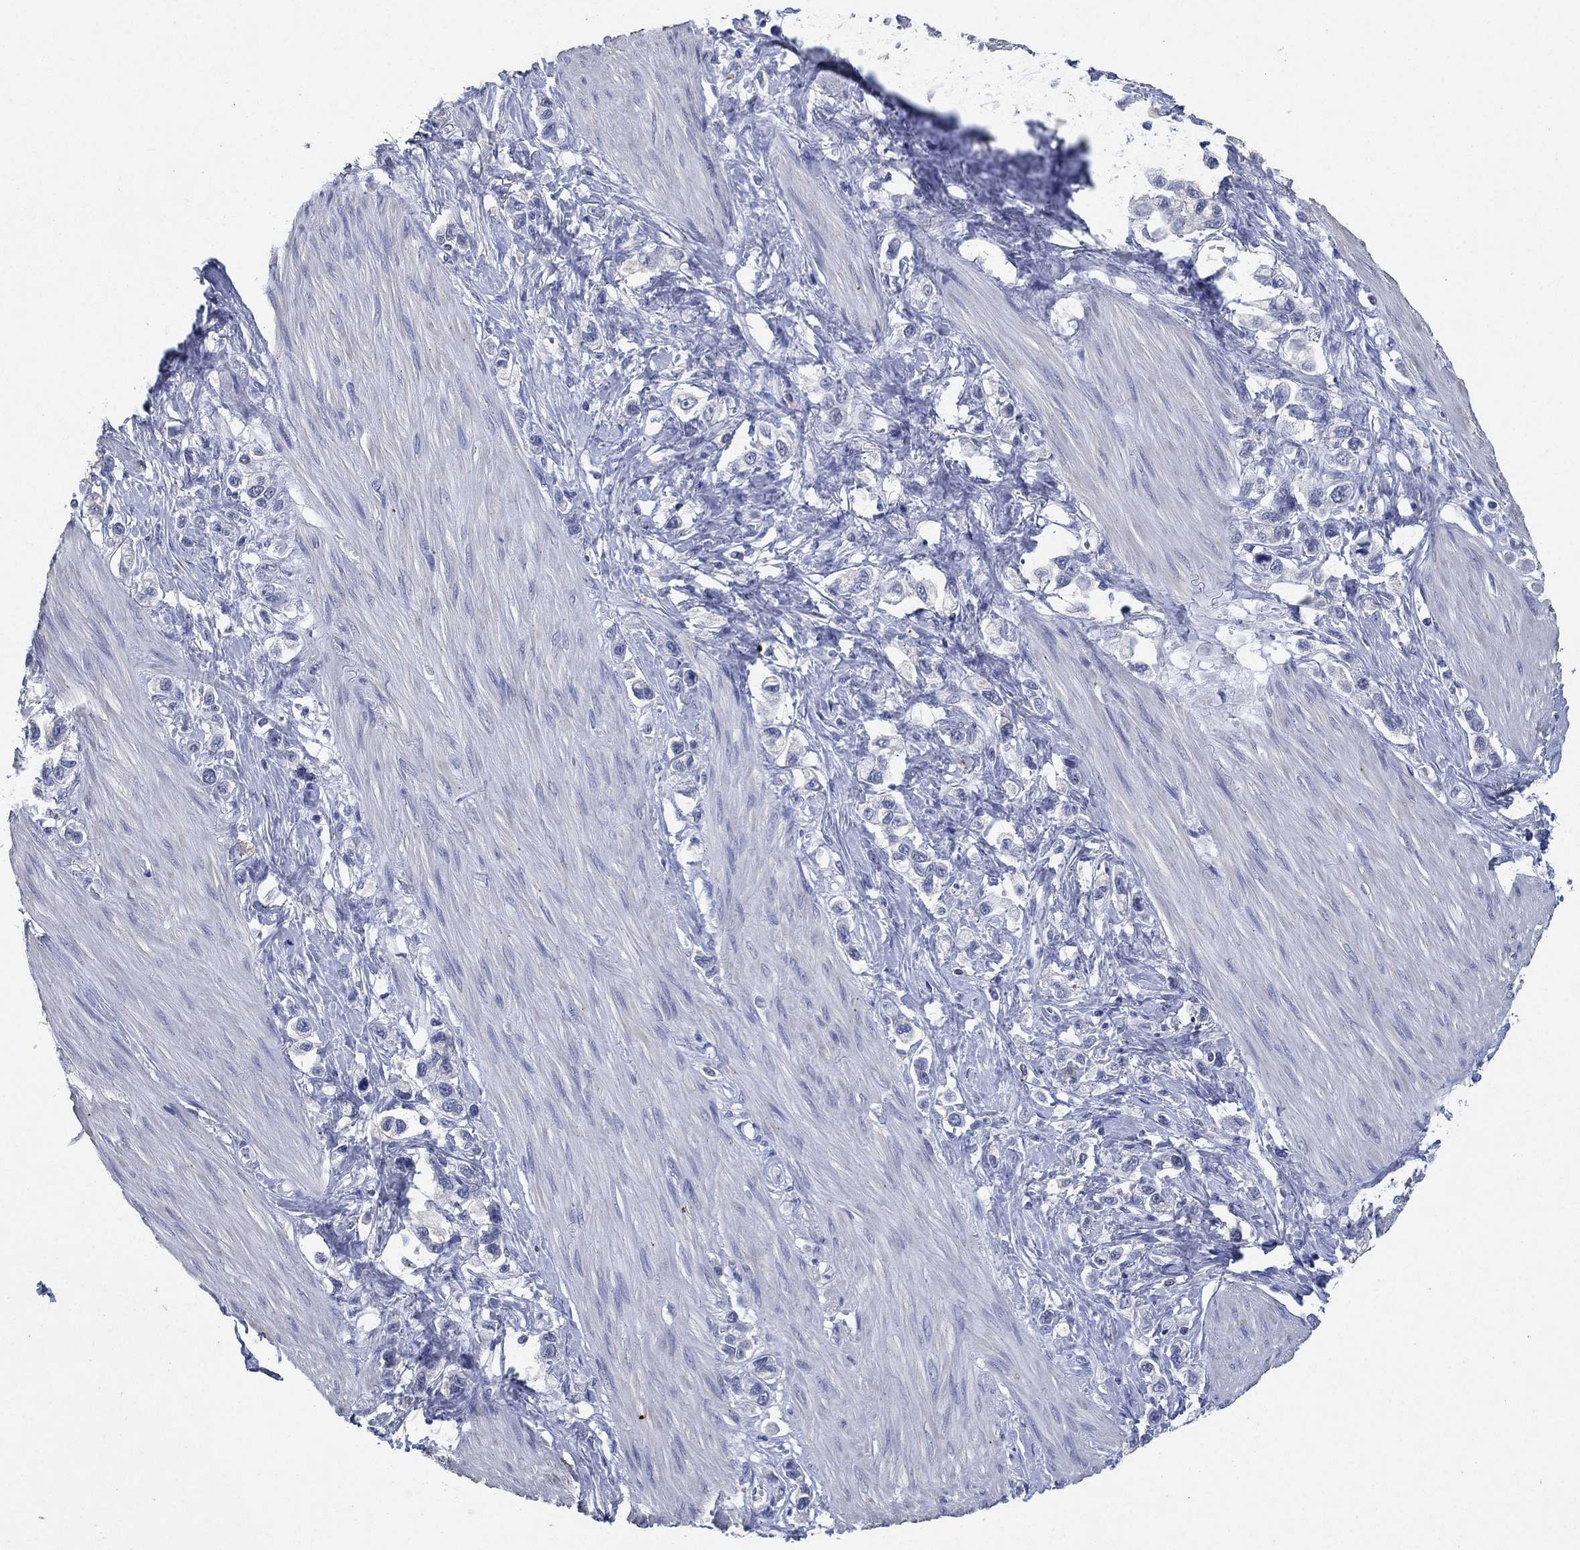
{"staining": {"intensity": "negative", "quantity": "none", "location": "none"}, "tissue": "stomach cancer", "cell_type": "Tumor cells", "image_type": "cancer", "snomed": [{"axis": "morphology", "description": "Normal tissue, NOS"}, {"axis": "morphology", "description": "Adenocarcinoma, NOS"}, {"axis": "morphology", "description": "Adenocarcinoma, High grade"}, {"axis": "topography", "description": "Stomach, upper"}, {"axis": "topography", "description": "Stomach"}], "caption": "There is no significant staining in tumor cells of stomach cancer.", "gene": "FSCN2", "patient": {"sex": "female", "age": 65}}